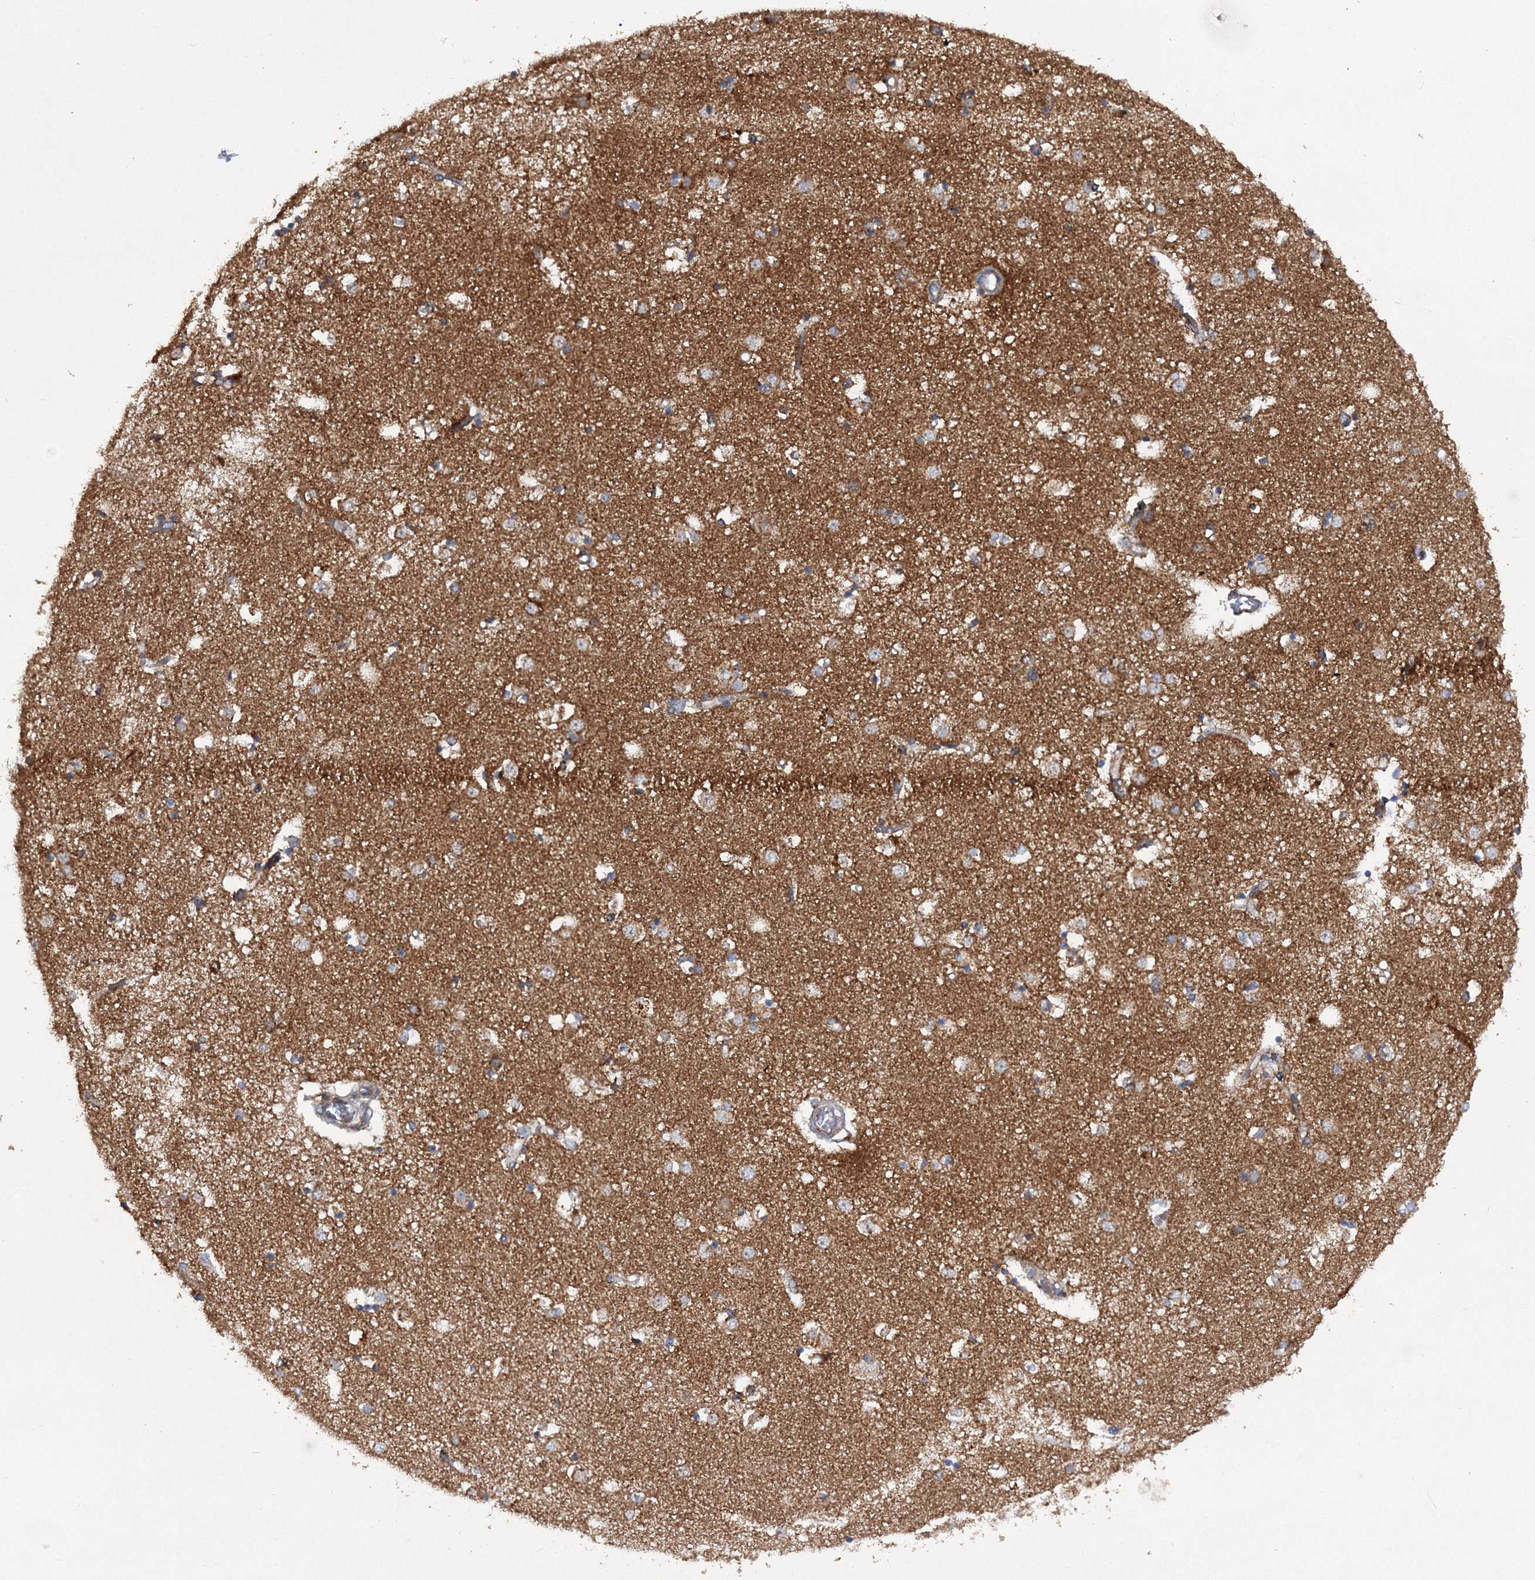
{"staining": {"intensity": "moderate", "quantity": "<25%", "location": "cytoplasmic/membranous"}, "tissue": "caudate", "cell_type": "Glial cells", "image_type": "normal", "snomed": [{"axis": "morphology", "description": "Normal tissue, NOS"}, {"axis": "topography", "description": "Lateral ventricle wall"}], "caption": "DAB (3,3'-diaminobenzidine) immunohistochemical staining of normal human caudate exhibits moderate cytoplasmic/membranous protein positivity in approximately <25% of glial cells.", "gene": "DNAJC13", "patient": {"sex": "male", "age": 45}}